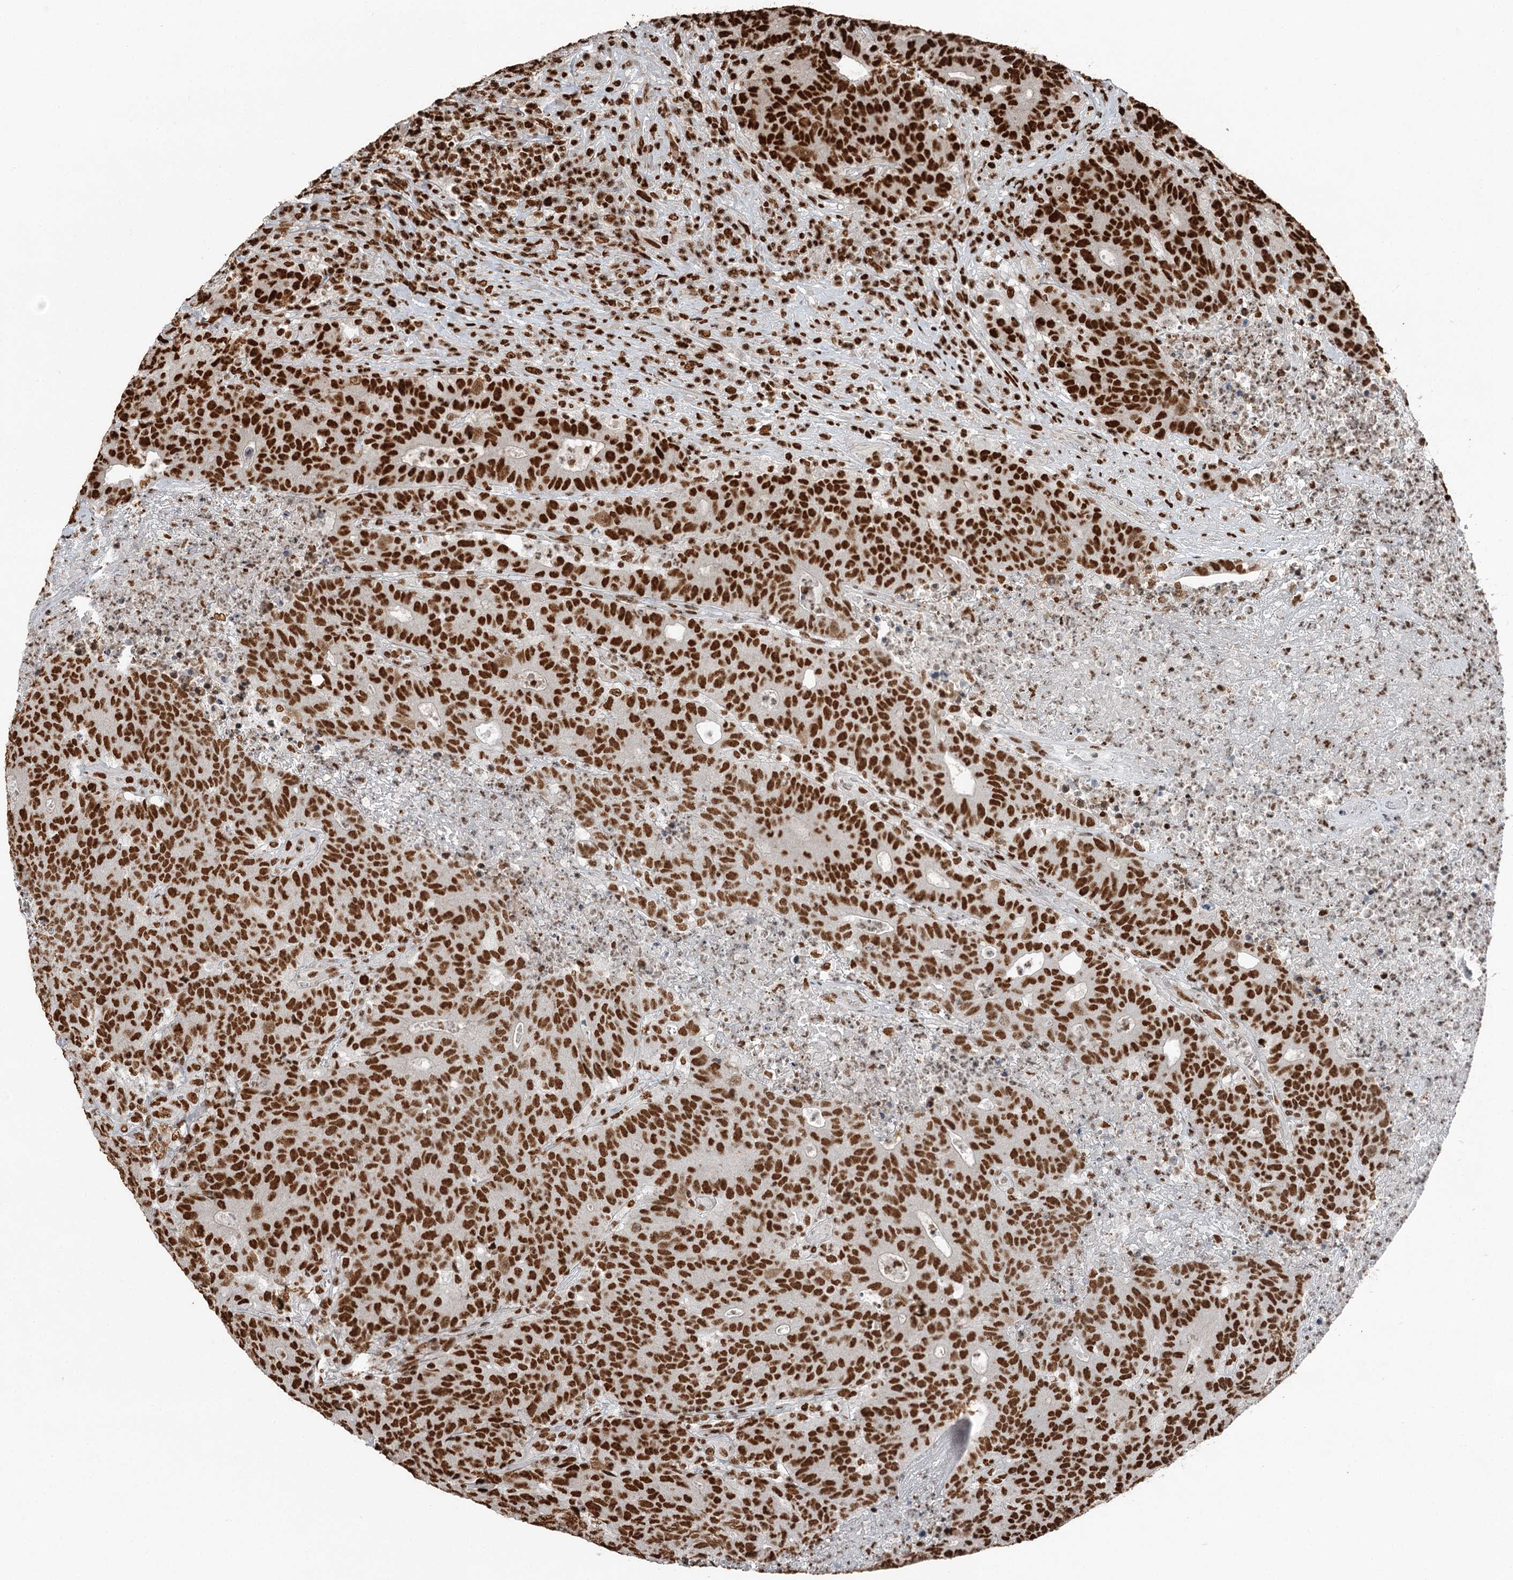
{"staining": {"intensity": "strong", "quantity": ">75%", "location": "nuclear"}, "tissue": "colorectal cancer", "cell_type": "Tumor cells", "image_type": "cancer", "snomed": [{"axis": "morphology", "description": "Adenocarcinoma, NOS"}, {"axis": "topography", "description": "Colon"}], "caption": "Colorectal adenocarcinoma tissue demonstrates strong nuclear expression in about >75% of tumor cells", "gene": "RBBP7", "patient": {"sex": "female", "age": 75}}